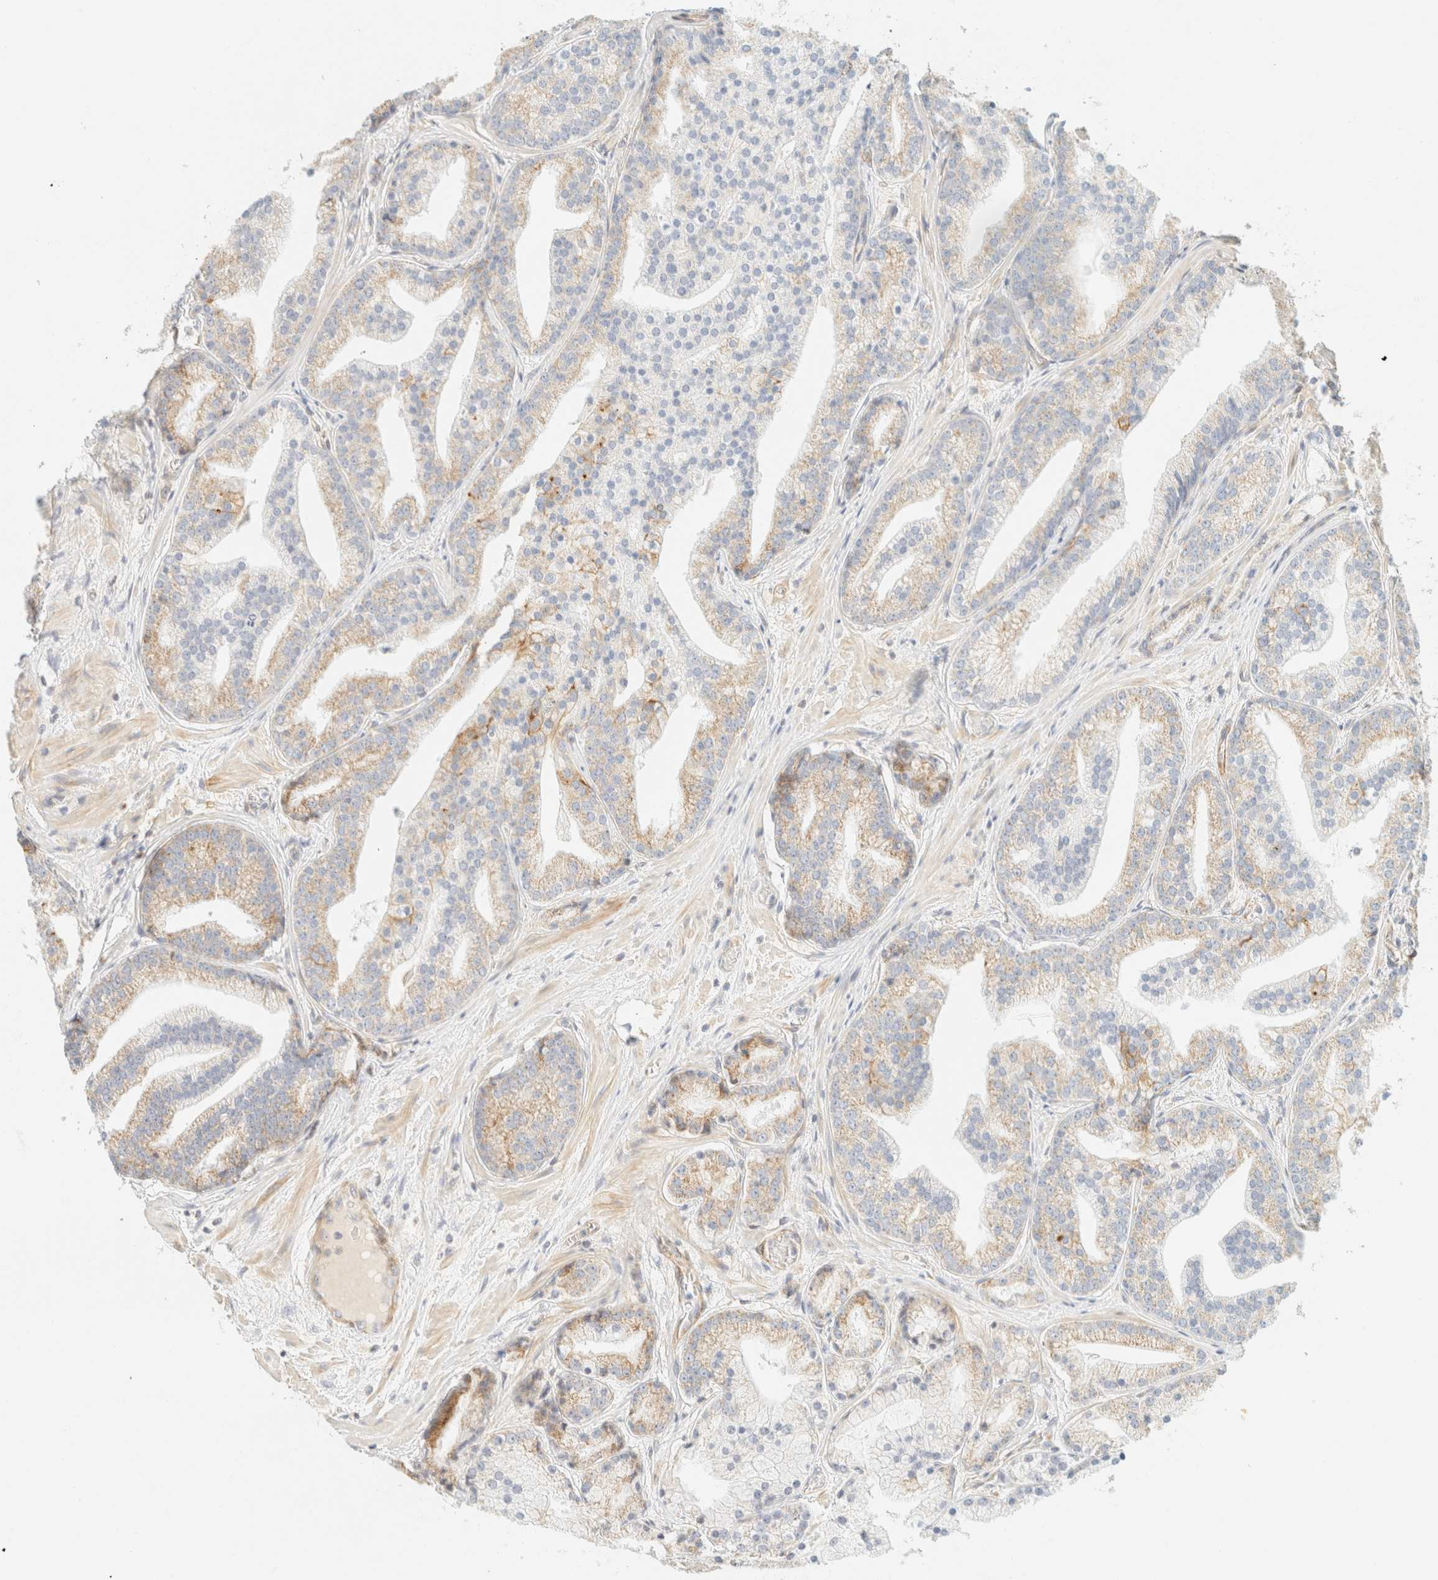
{"staining": {"intensity": "moderate", "quantity": "<25%", "location": "cytoplasmic/membranous"}, "tissue": "prostate cancer", "cell_type": "Tumor cells", "image_type": "cancer", "snomed": [{"axis": "morphology", "description": "Adenocarcinoma, Low grade"}, {"axis": "topography", "description": "Prostate"}], "caption": "Prostate cancer was stained to show a protein in brown. There is low levels of moderate cytoplasmic/membranous positivity in about <25% of tumor cells.", "gene": "MRM3", "patient": {"sex": "male", "age": 67}}